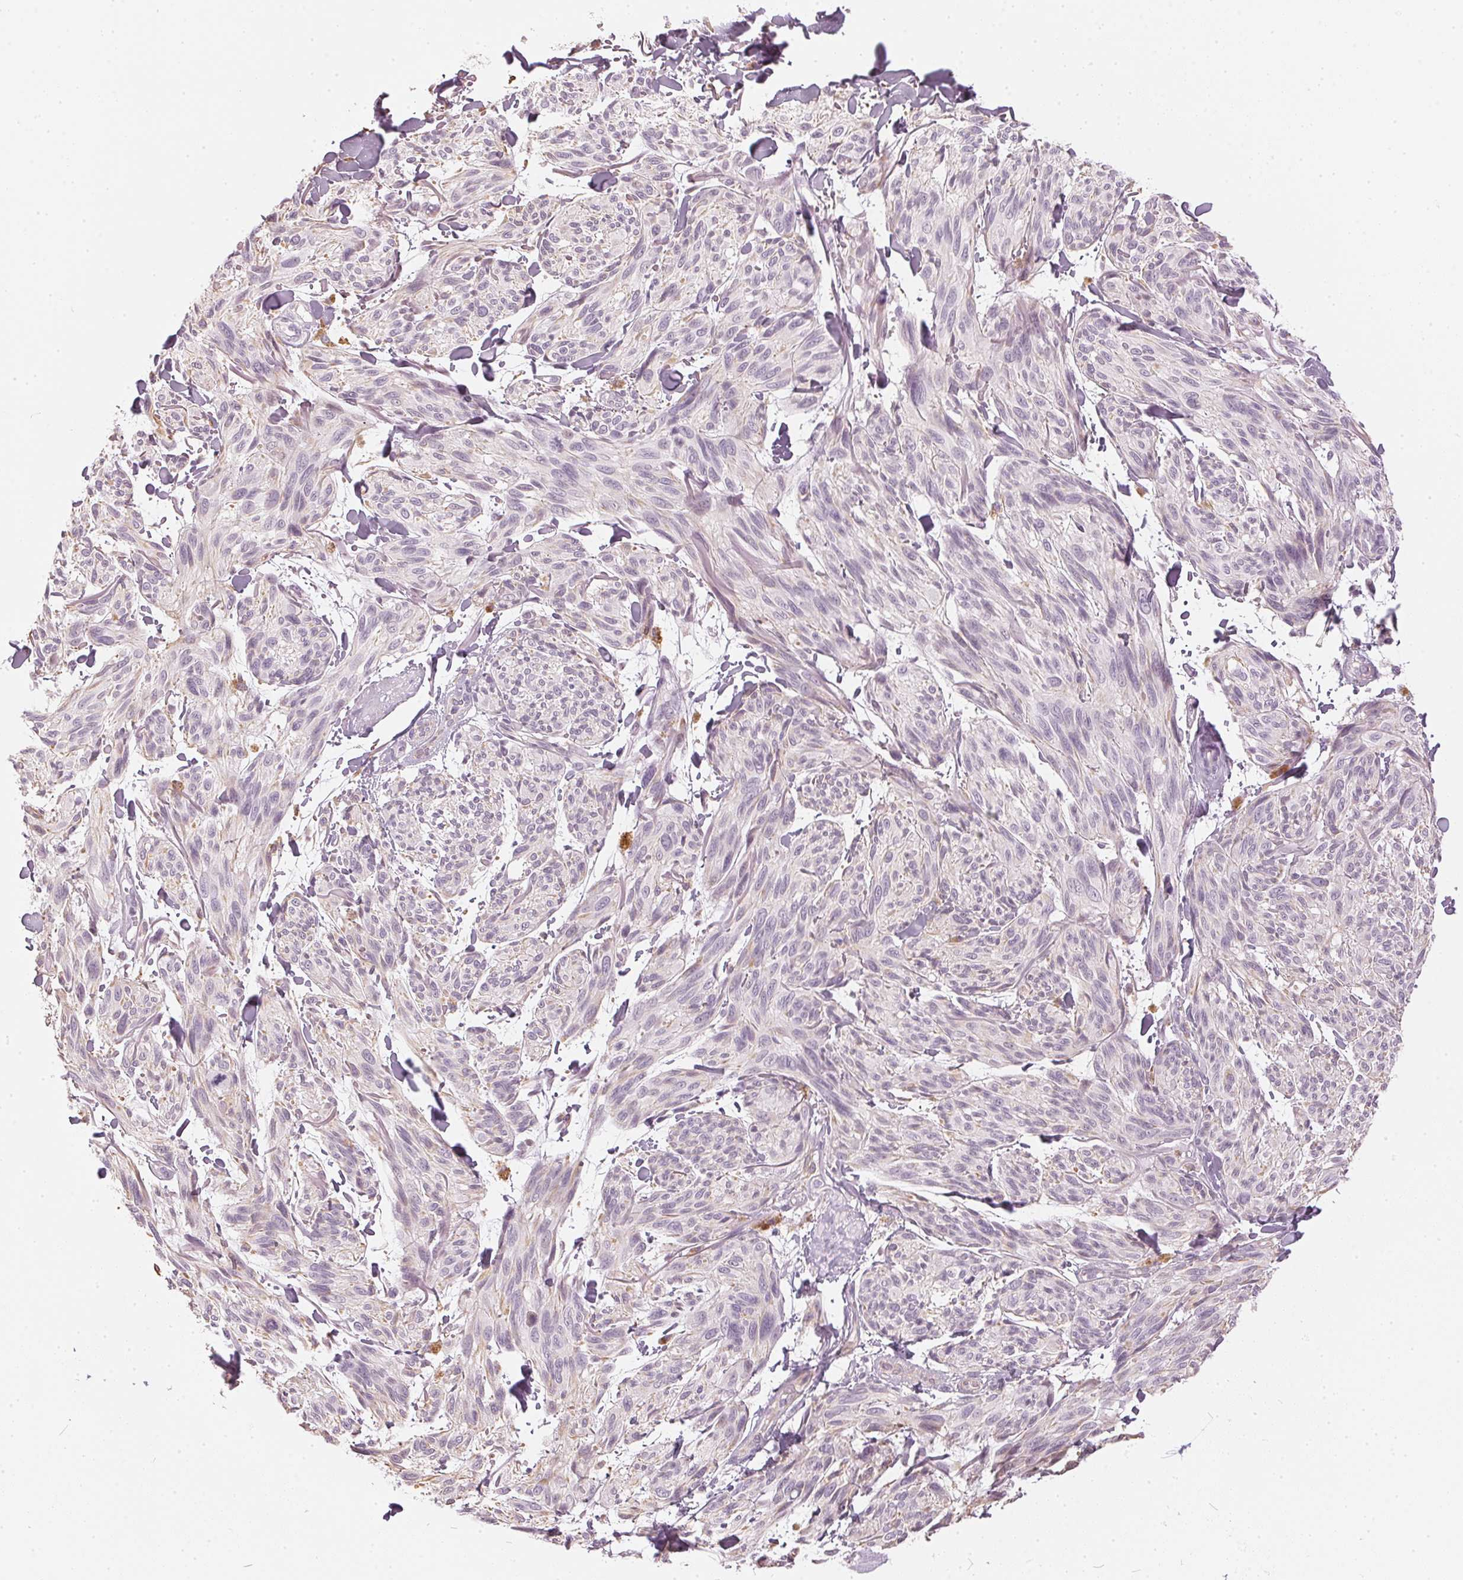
{"staining": {"intensity": "negative", "quantity": "none", "location": "none"}, "tissue": "melanoma", "cell_type": "Tumor cells", "image_type": "cancer", "snomed": [{"axis": "morphology", "description": "Malignant melanoma, NOS"}, {"axis": "topography", "description": "Skin"}], "caption": "The photomicrograph reveals no significant expression in tumor cells of melanoma. (DAB immunohistochemistry (IHC), high magnification).", "gene": "APLP1", "patient": {"sex": "male", "age": 79}}